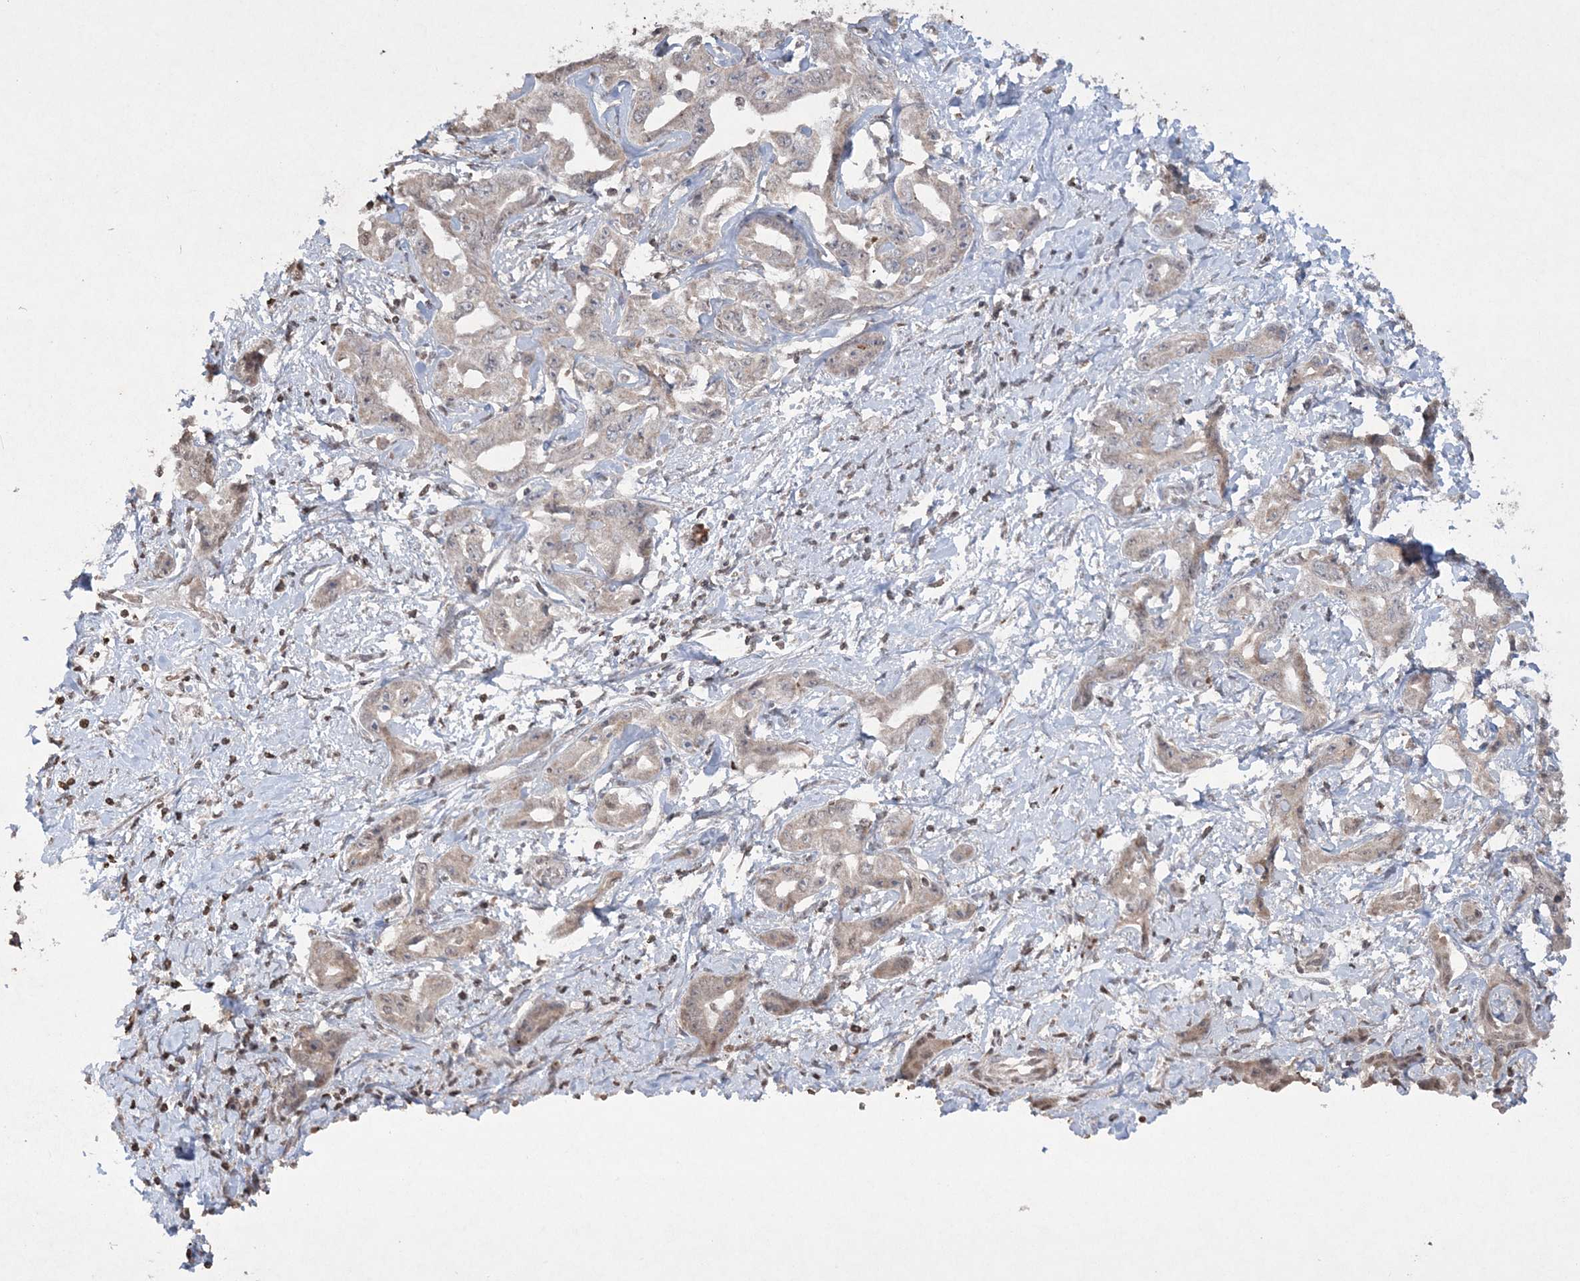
{"staining": {"intensity": "weak", "quantity": ">75%", "location": "cytoplasmic/membranous"}, "tissue": "liver cancer", "cell_type": "Tumor cells", "image_type": "cancer", "snomed": [{"axis": "morphology", "description": "Cholangiocarcinoma"}, {"axis": "topography", "description": "Liver"}], "caption": "Cholangiocarcinoma (liver) was stained to show a protein in brown. There is low levels of weak cytoplasmic/membranous staining in approximately >75% of tumor cells. The staining is performed using DAB (3,3'-diaminobenzidine) brown chromogen to label protein expression. The nuclei are counter-stained blue using hematoxylin.", "gene": "TTC7A", "patient": {"sex": "male", "age": 59}}